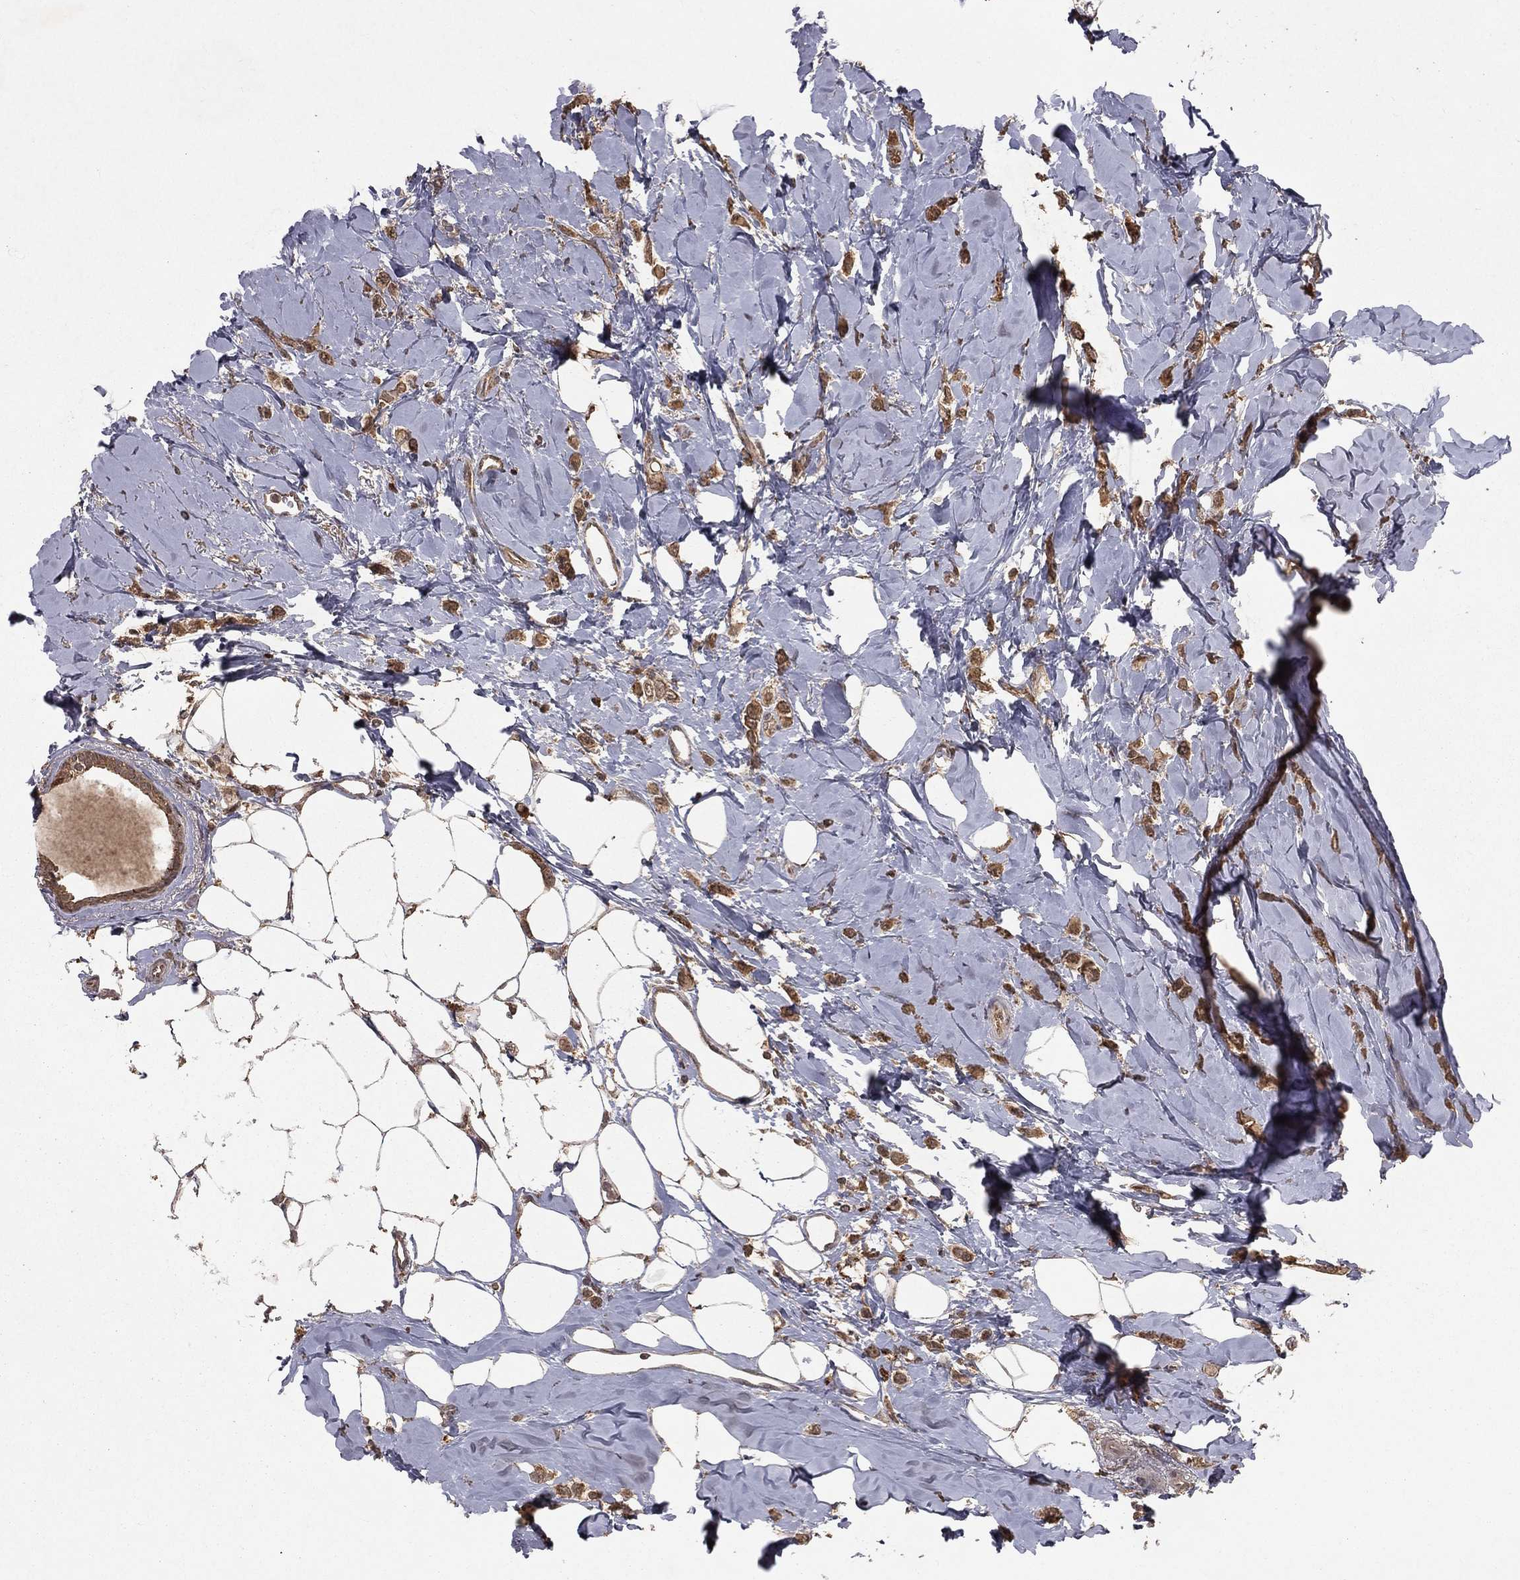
{"staining": {"intensity": "moderate", "quantity": ">75%", "location": "cytoplasmic/membranous"}, "tissue": "breast cancer", "cell_type": "Tumor cells", "image_type": "cancer", "snomed": [{"axis": "morphology", "description": "Lobular carcinoma"}, {"axis": "topography", "description": "Breast"}], "caption": "A micrograph of lobular carcinoma (breast) stained for a protein shows moderate cytoplasmic/membranous brown staining in tumor cells.", "gene": "ZDHHC15", "patient": {"sex": "female", "age": 66}}